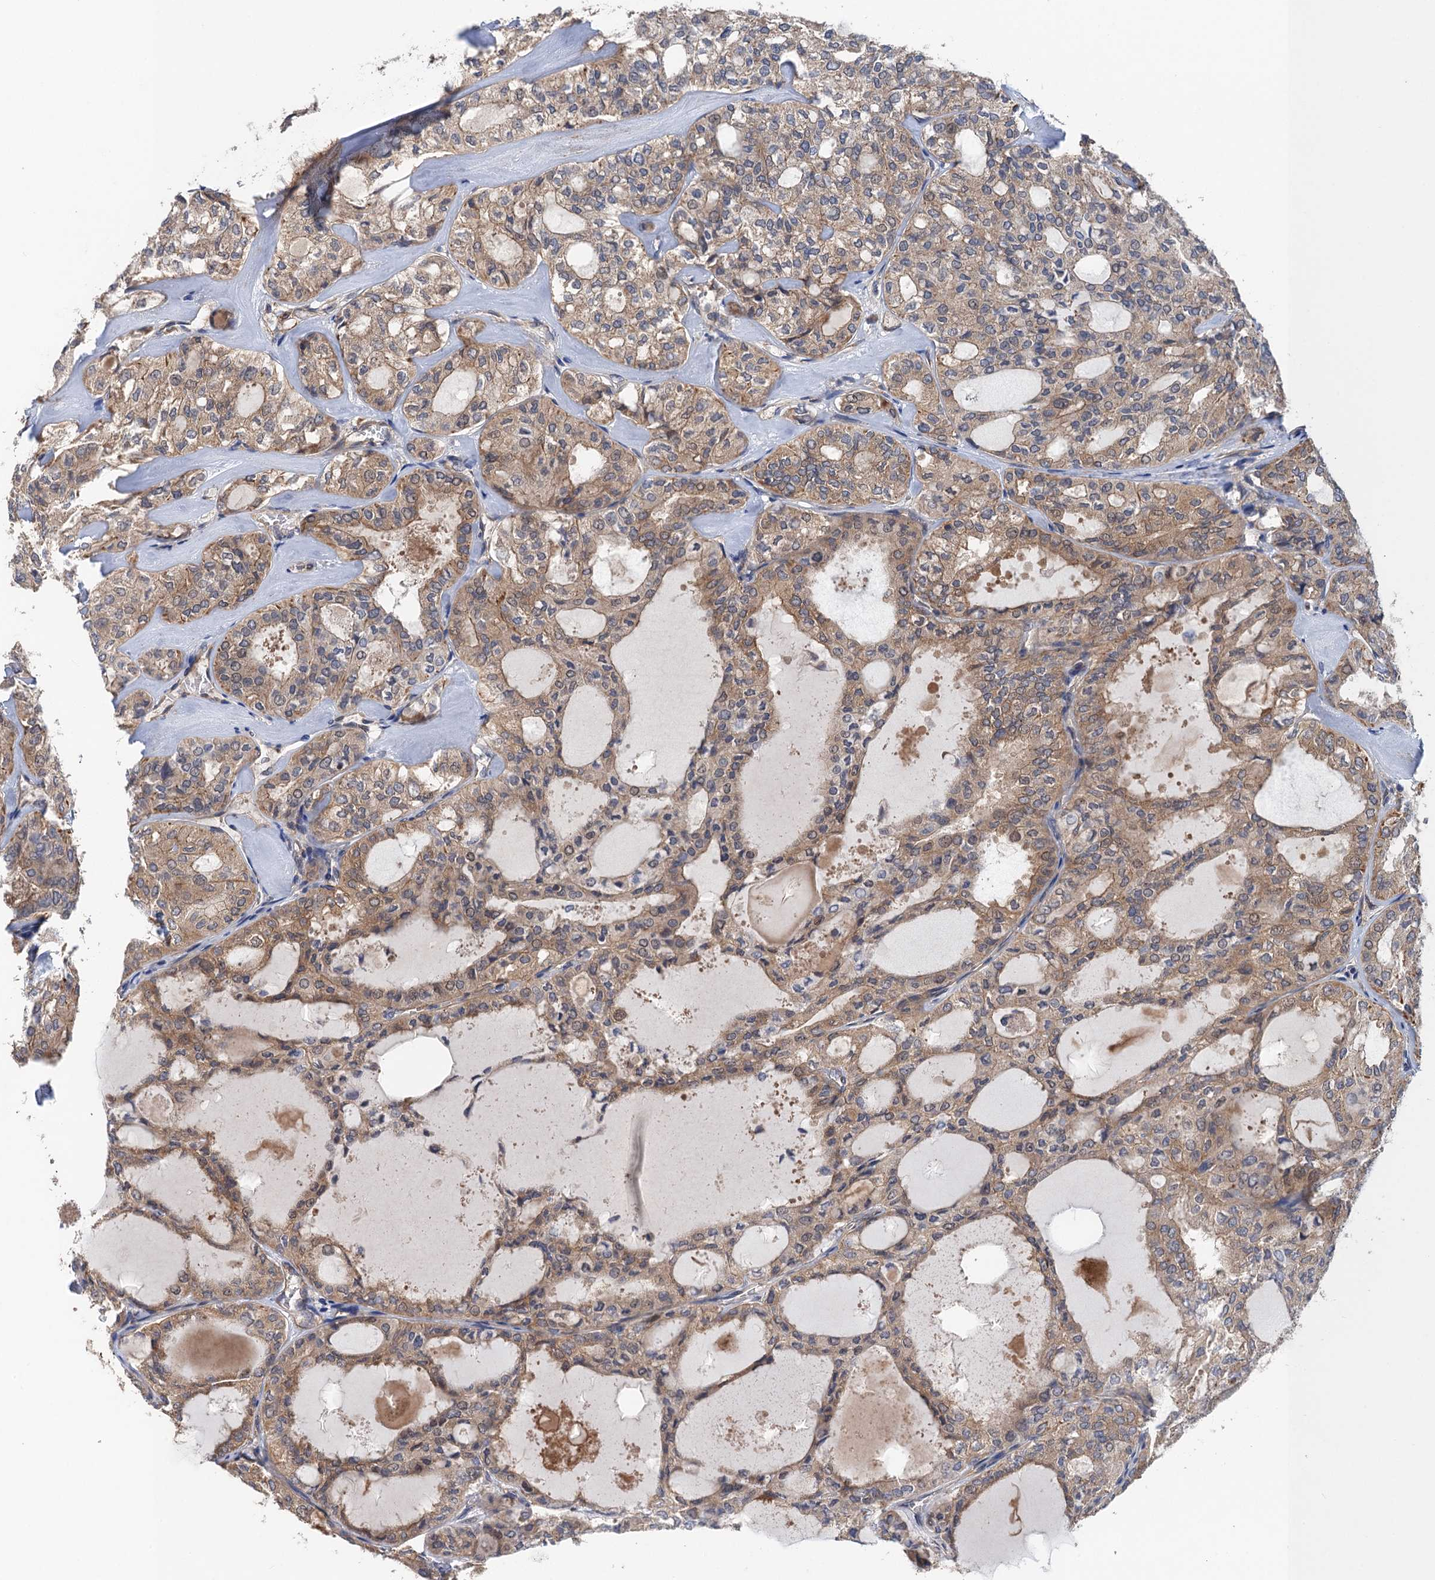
{"staining": {"intensity": "moderate", "quantity": ">75%", "location": "cytoplasmic/membranous"}, "tissue": "thyroid cancer", "cell_type": "Tumor cells", "image_type": "cancer", "snomed": [{"axis": "morphology", "description": "Follicular adenoma carcinoma, NOS"}, {"axis": "topography", "description": "Thyroid gland"}], "caption": "An immunohistochemistry micrograph of tumor tissue is shown. Protein staining in brown highlights moderate cytoplasmic/membranous positivity in follicular adenoma carcinoma (thyroid) within tumor cells.", "gene": "PJA2", "patient": {"sex": "male", "age": 75}}